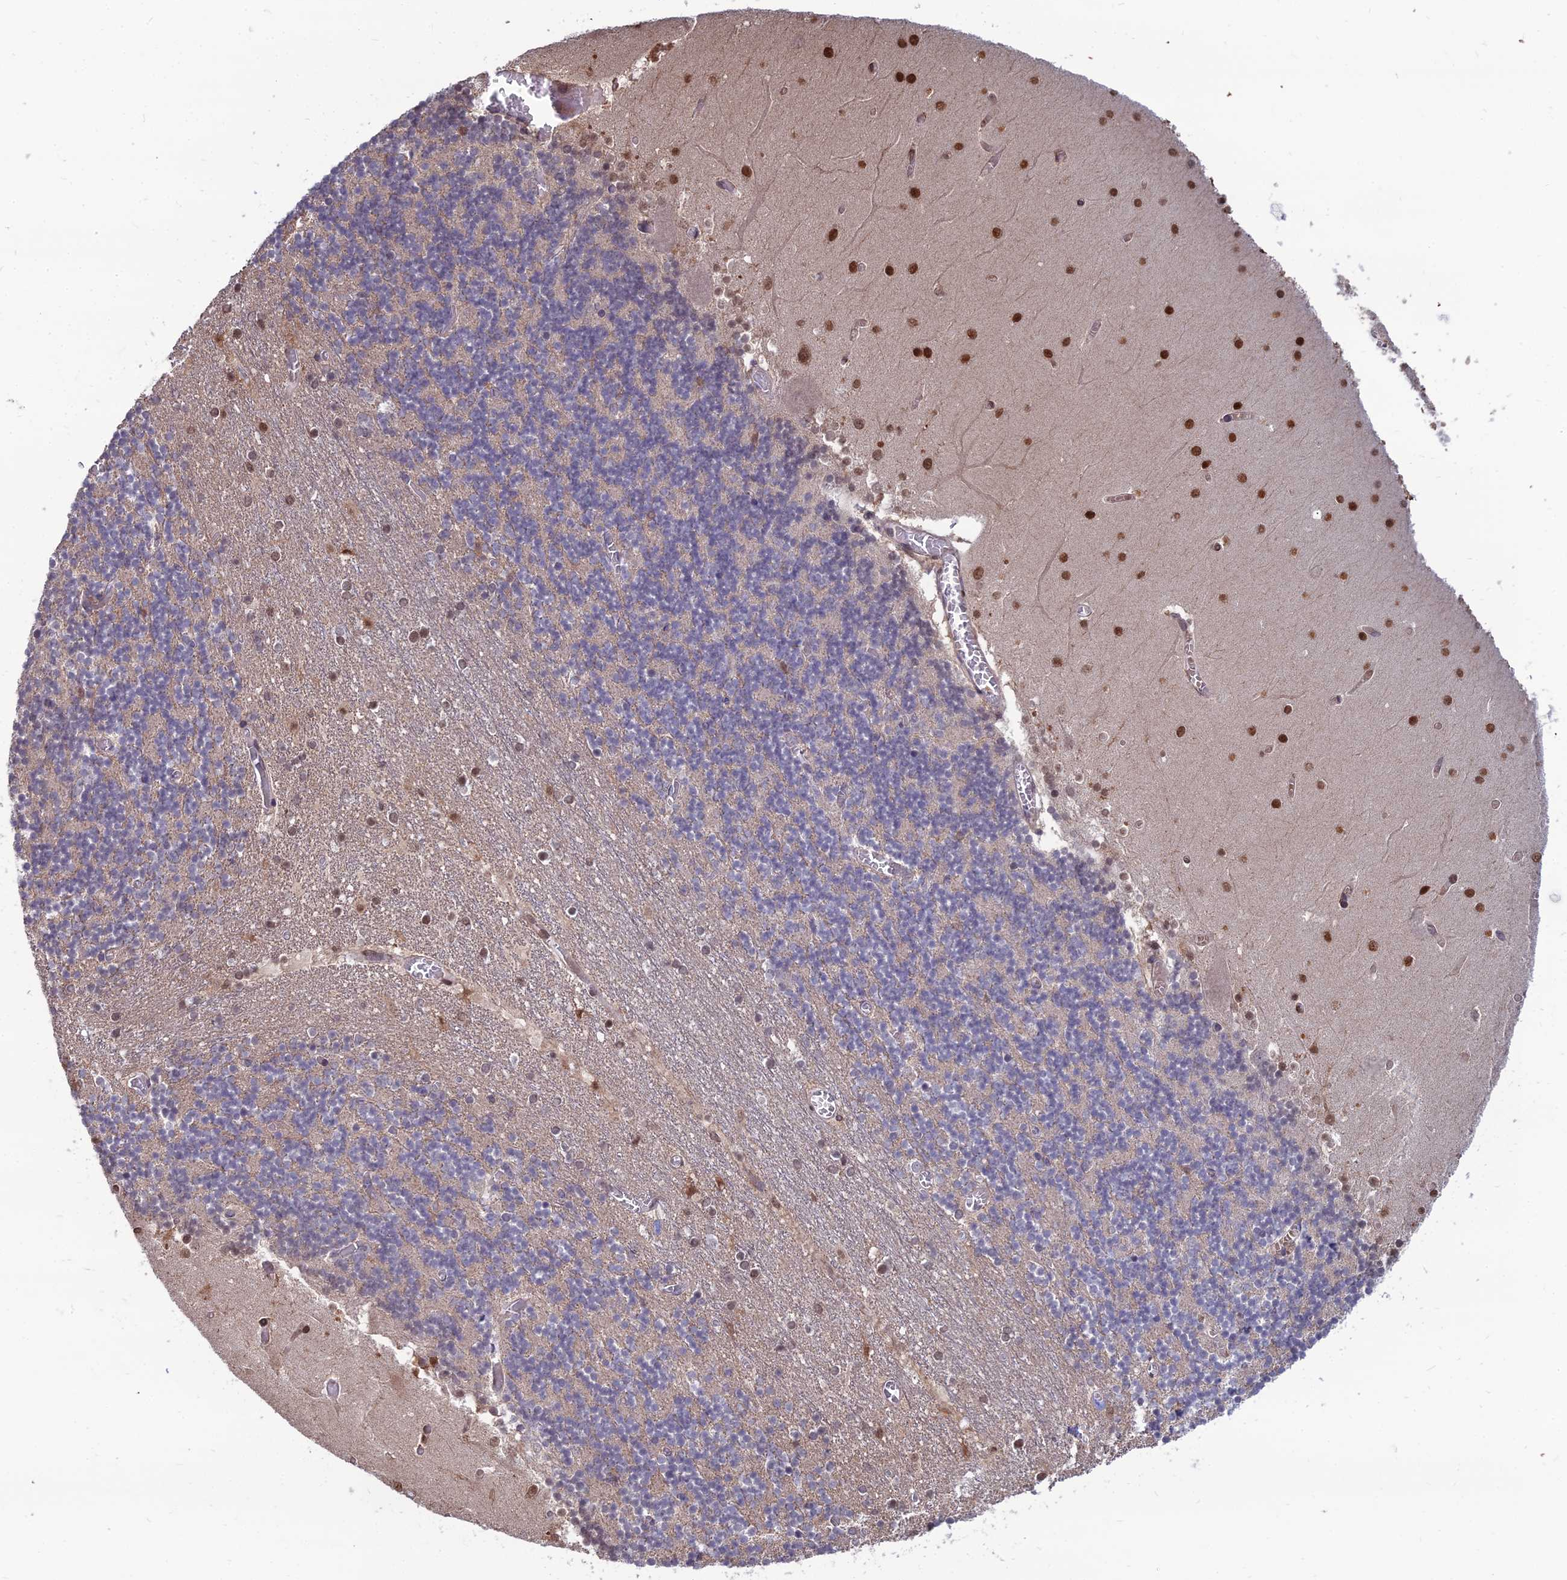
{"staining": {"intensity": "negative", "quantity": "none", "location": "none"}, "tissue": "cerebellum", "cell_type": "Cells in granular layer", "image_type": "normal", "snomed": [{"axis": "morphology", "description": "Normal tissue, NOS"}, {"axis": "topography", "description": "Cerebellum"}], "caption": "This is an immunohistochemistry (IHC) histopathology image of normal cerebellum. There is no expression in cells in granular layer.", "gene": "OPA3", "patient": {"sex": "female", "age": 28}}